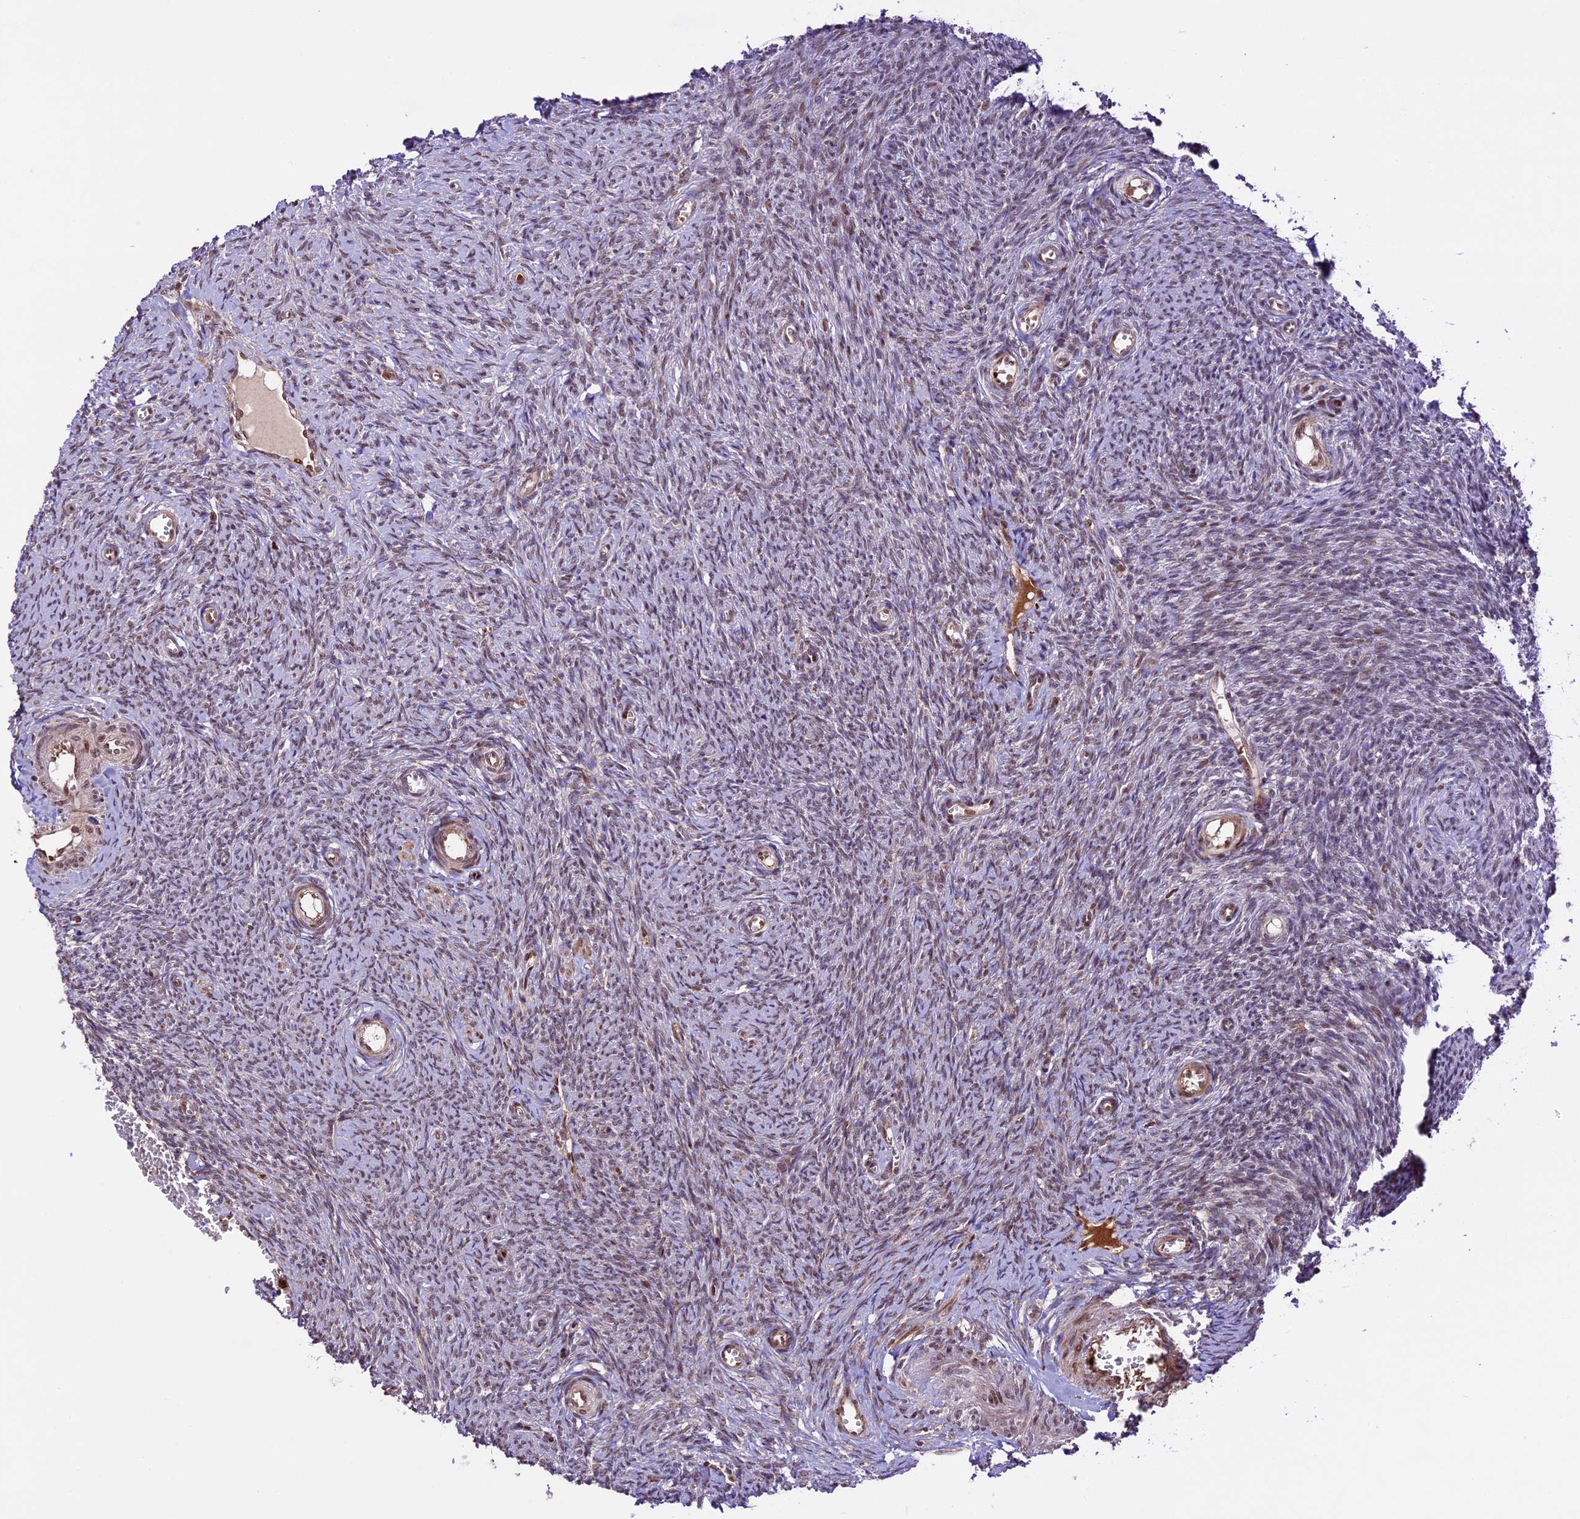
{"staining": {"intensity": "weak", "quantity": "25%-75%", "location": "nuclear"}, "tissue": "ovary", "cell_type": "Ovarian stroma cells", "image_type": "normal", "snomed": [{"axis": "morphology", "description": "Normal tissue, NOS"}, {"axis": "topography", "description": "Ovary"}], "caption": "Immunohistochemistry image of benign ovary: human ovary stained using immunohistochemistry (IHC) shows low levels of weak protein expression localized specifically in the nuclear of ovarian stroma cells, appearing as a nuclear brown color.", "gene": "DHX38", "patient": {"sex": "female", "age": 44}}